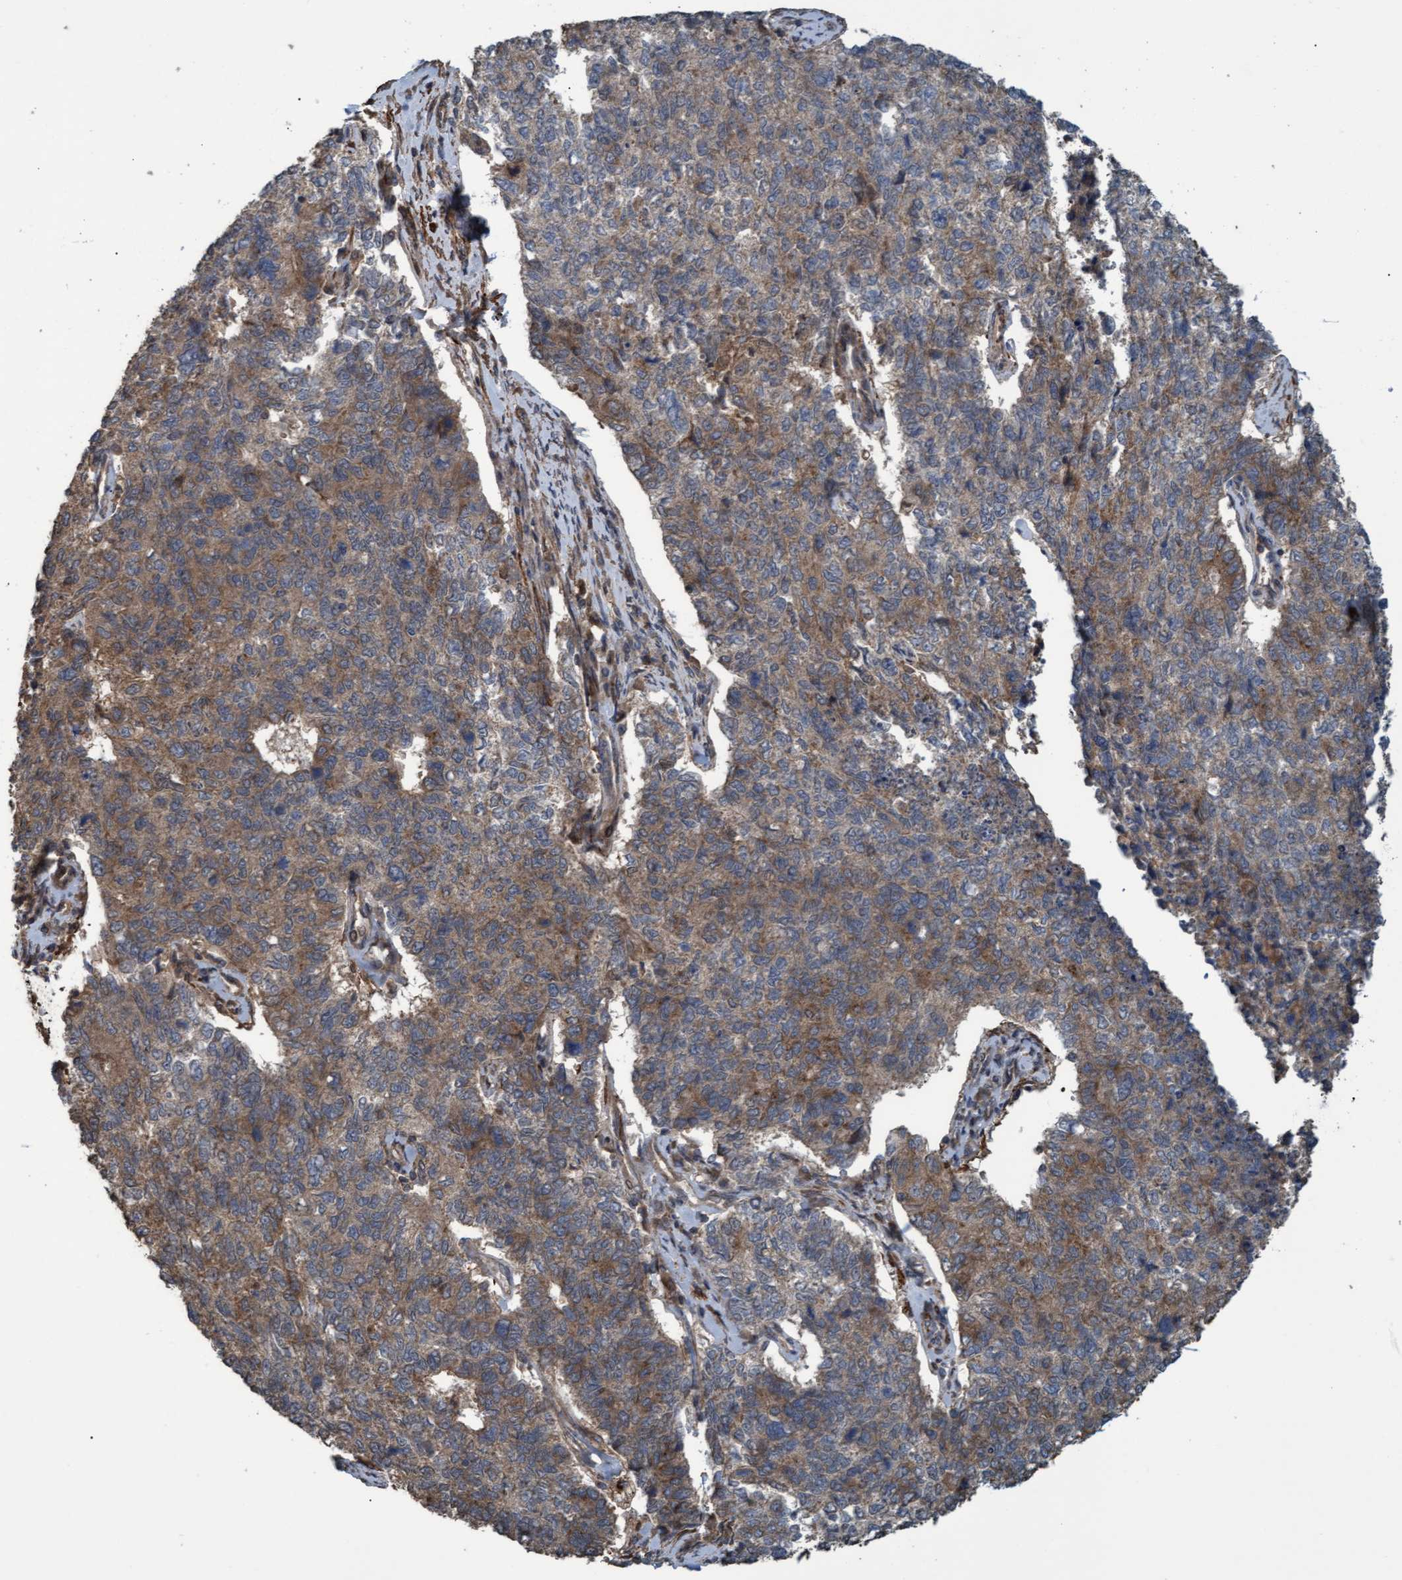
{"staining": {"intensity": "moderate", "quantity": "25%-75%", "location": "cytoplasmic/membranous"}, "tissue": "cervical cancer", "cell_type": "Tumor cells", "image_type": "cancer", "snomed": [{"axis": "morphology", "description": "Squamous cell carcinoma, NOS"}, {"axis": "topography", "description": "Cervix"}], "caption": "There is medium levels of moderate cytoplasmic/membranous expression in tumor cells of cervical cancer (squamous cell carcinoma), as demonstrated by immunohistochemical staining (brown color).", "gene": "GGT6", "patient": {"sex": "female", "age": 63}}